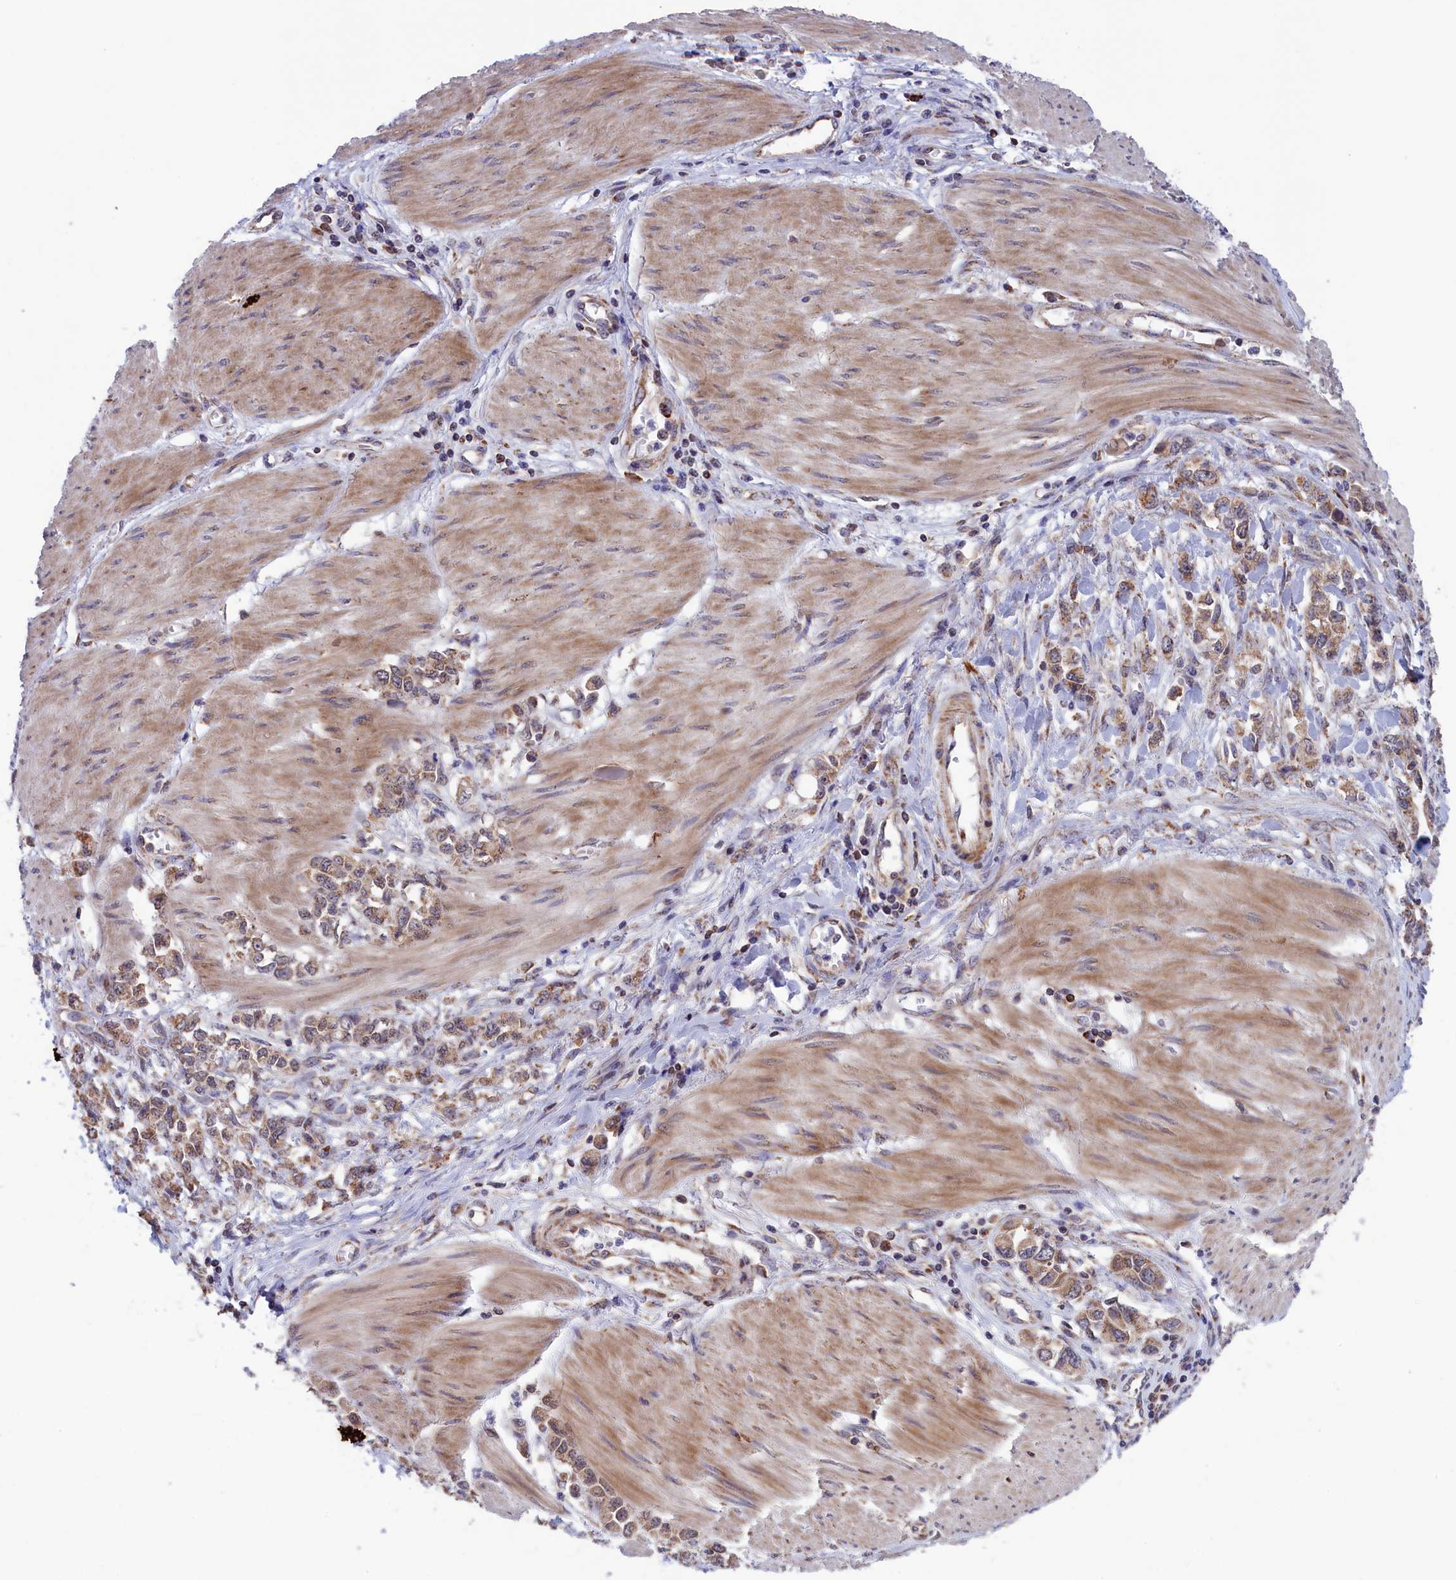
{"staining": {"intensity": "moderate", "quantity": ">75%", "location": "cytoplasmic/membranous"}, "tissue": "stomach cancer", "cell_type": "Tumor cells", "image_type": "cancer", "snomed": [{"axis": "morphology", "description": "Adenocarcinoma, NOS"}, {"axis": "topography", "description": "Stomach"}], "caption": "A histopathology image of human stomach cancer stained for a protein displays moderate cytoplasmic/membranous brown staining in tumor cells. (brown staining indicates protein expression, while blue staining denotes nuclei).", "gene": "TIMM44", "patient": {"sex": "female", "age": 76}}